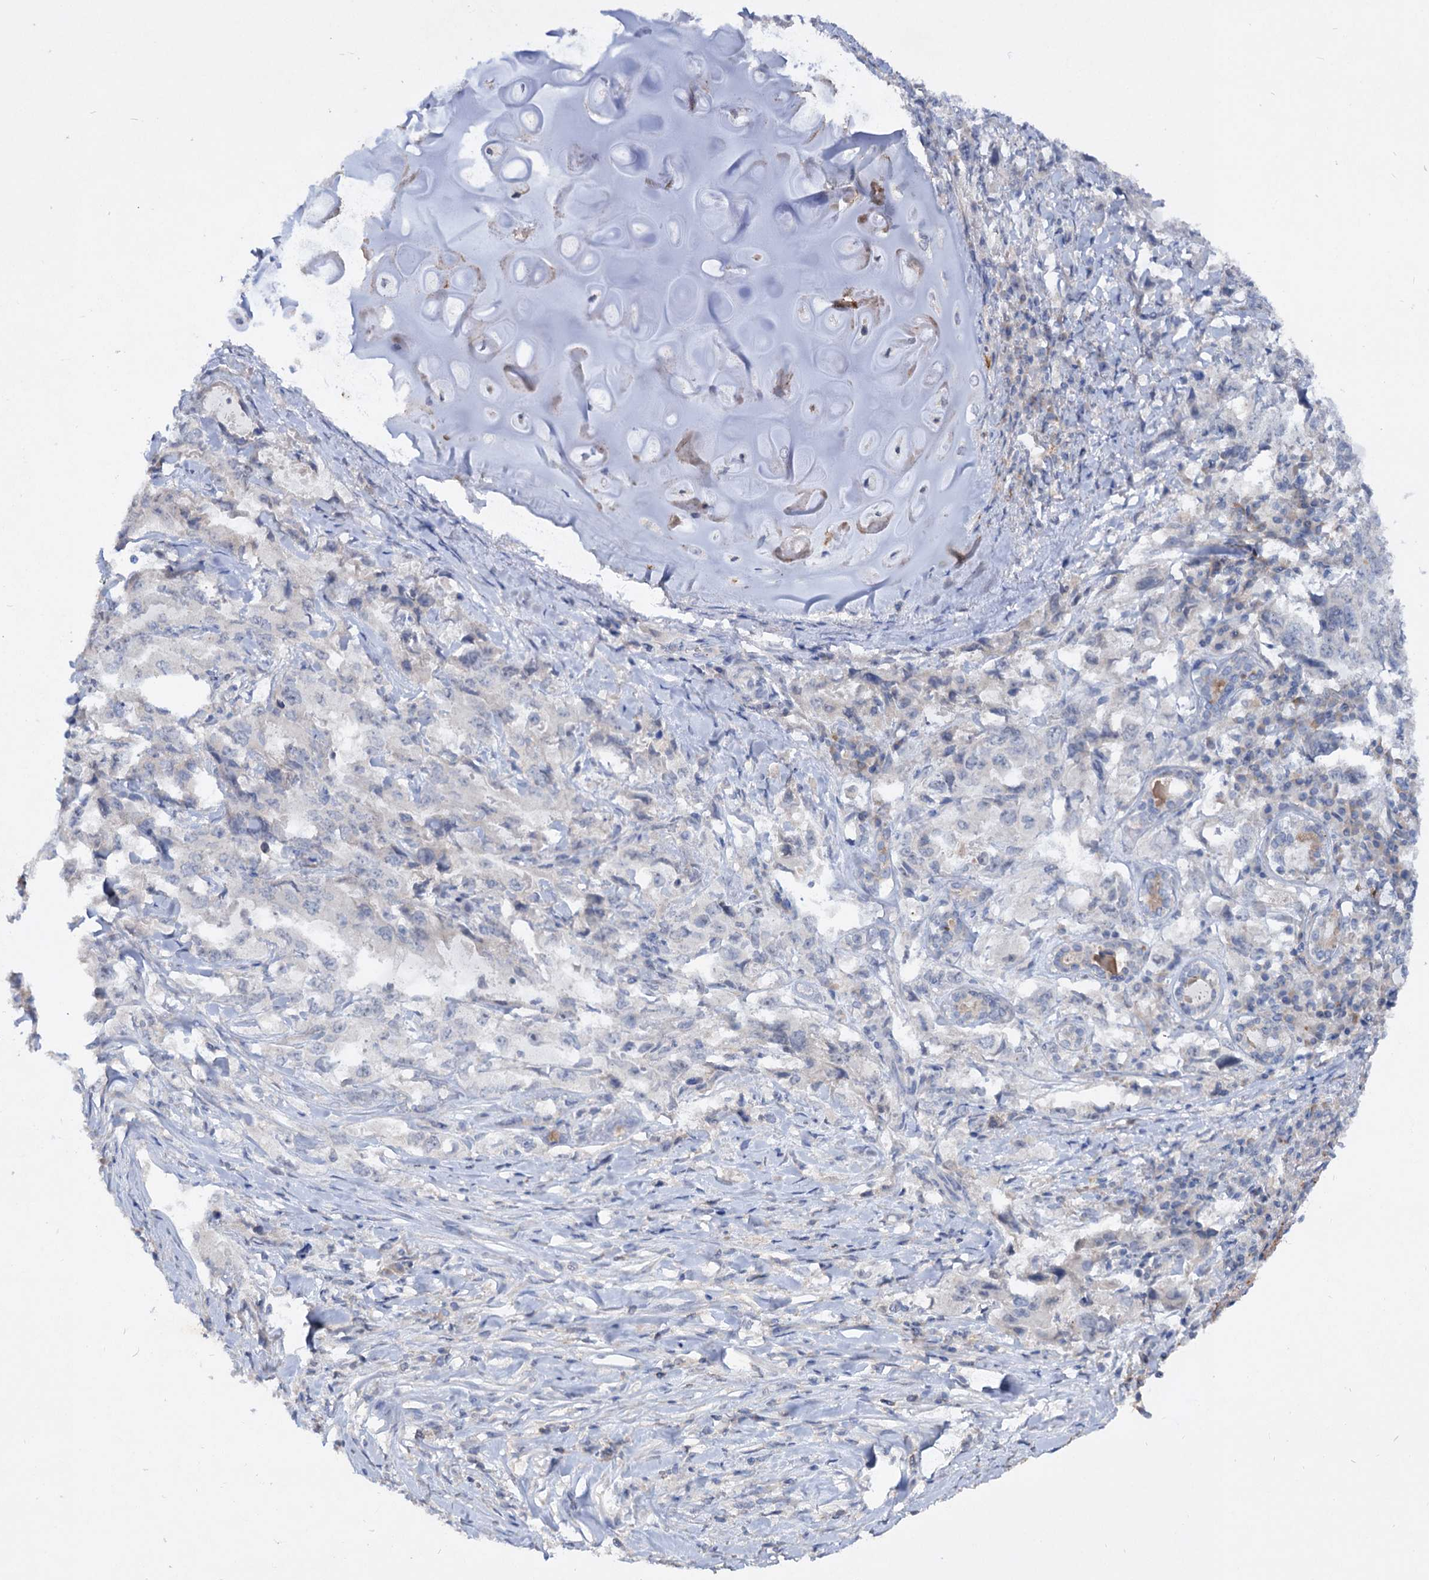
{"staining": {"intensity": "negative", "quantity": "none", "location": "none"}, "tissue": "lung cancer", "cell_type": "Tumor cells", "image_type": "cancer", "snomed": [{"axis": "morphology", "description": "Adenocarcinoma, NOS"}, {"axis": "topography", "description": "Lung"}], "caption": "The image reveals no staining of tumor cells in lung cancer (adenocarcinoma). The staining was performed using DAB (3,3'-diaminobenzidine) to visualize the protein expression in brown, while the nuclei were stained in blue with hematoxylin (Magnification: 20x).", "gene": "ATP4A", "patient": {"sex": "female", "age": 51}}